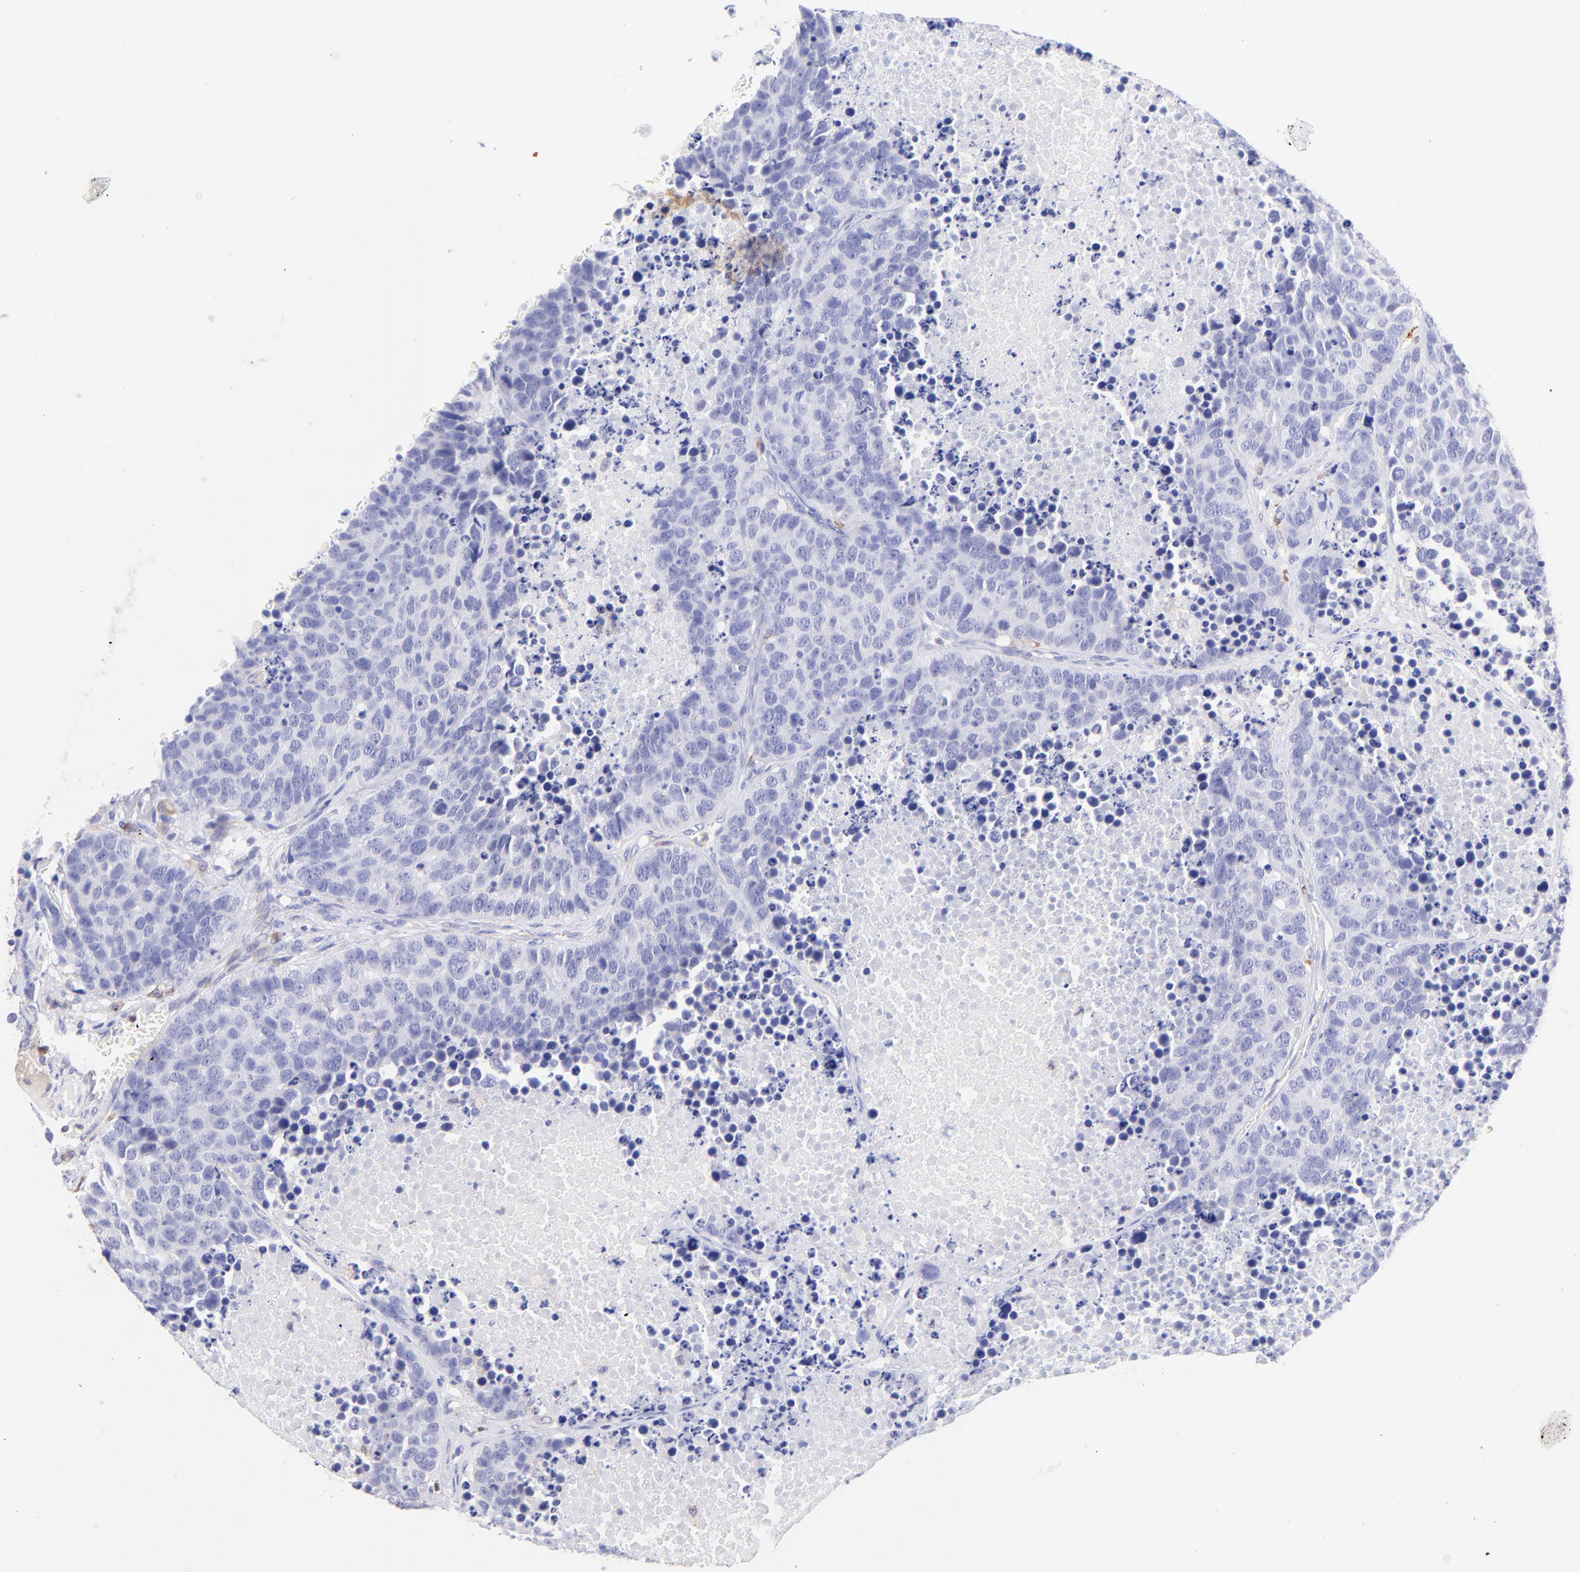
{"staining": {"intensity": "negative", "quantity": "none", "location": "none"}, "tissue": "carcinoid", "cell_type": "Tumor cells", "image_type": "cancer", "snomed": [{"axis": "morphology", "description": "Carcinoid, malignant, NOS"}, {"axis": "topography", "description": "Lung"}], "caption": "DAB immunohistochemical staining of human carcinoid demonstrates no significant staining in tumor cells.", "gene": "IRAG2", "patient": {"sex": "male", "age": 60}}